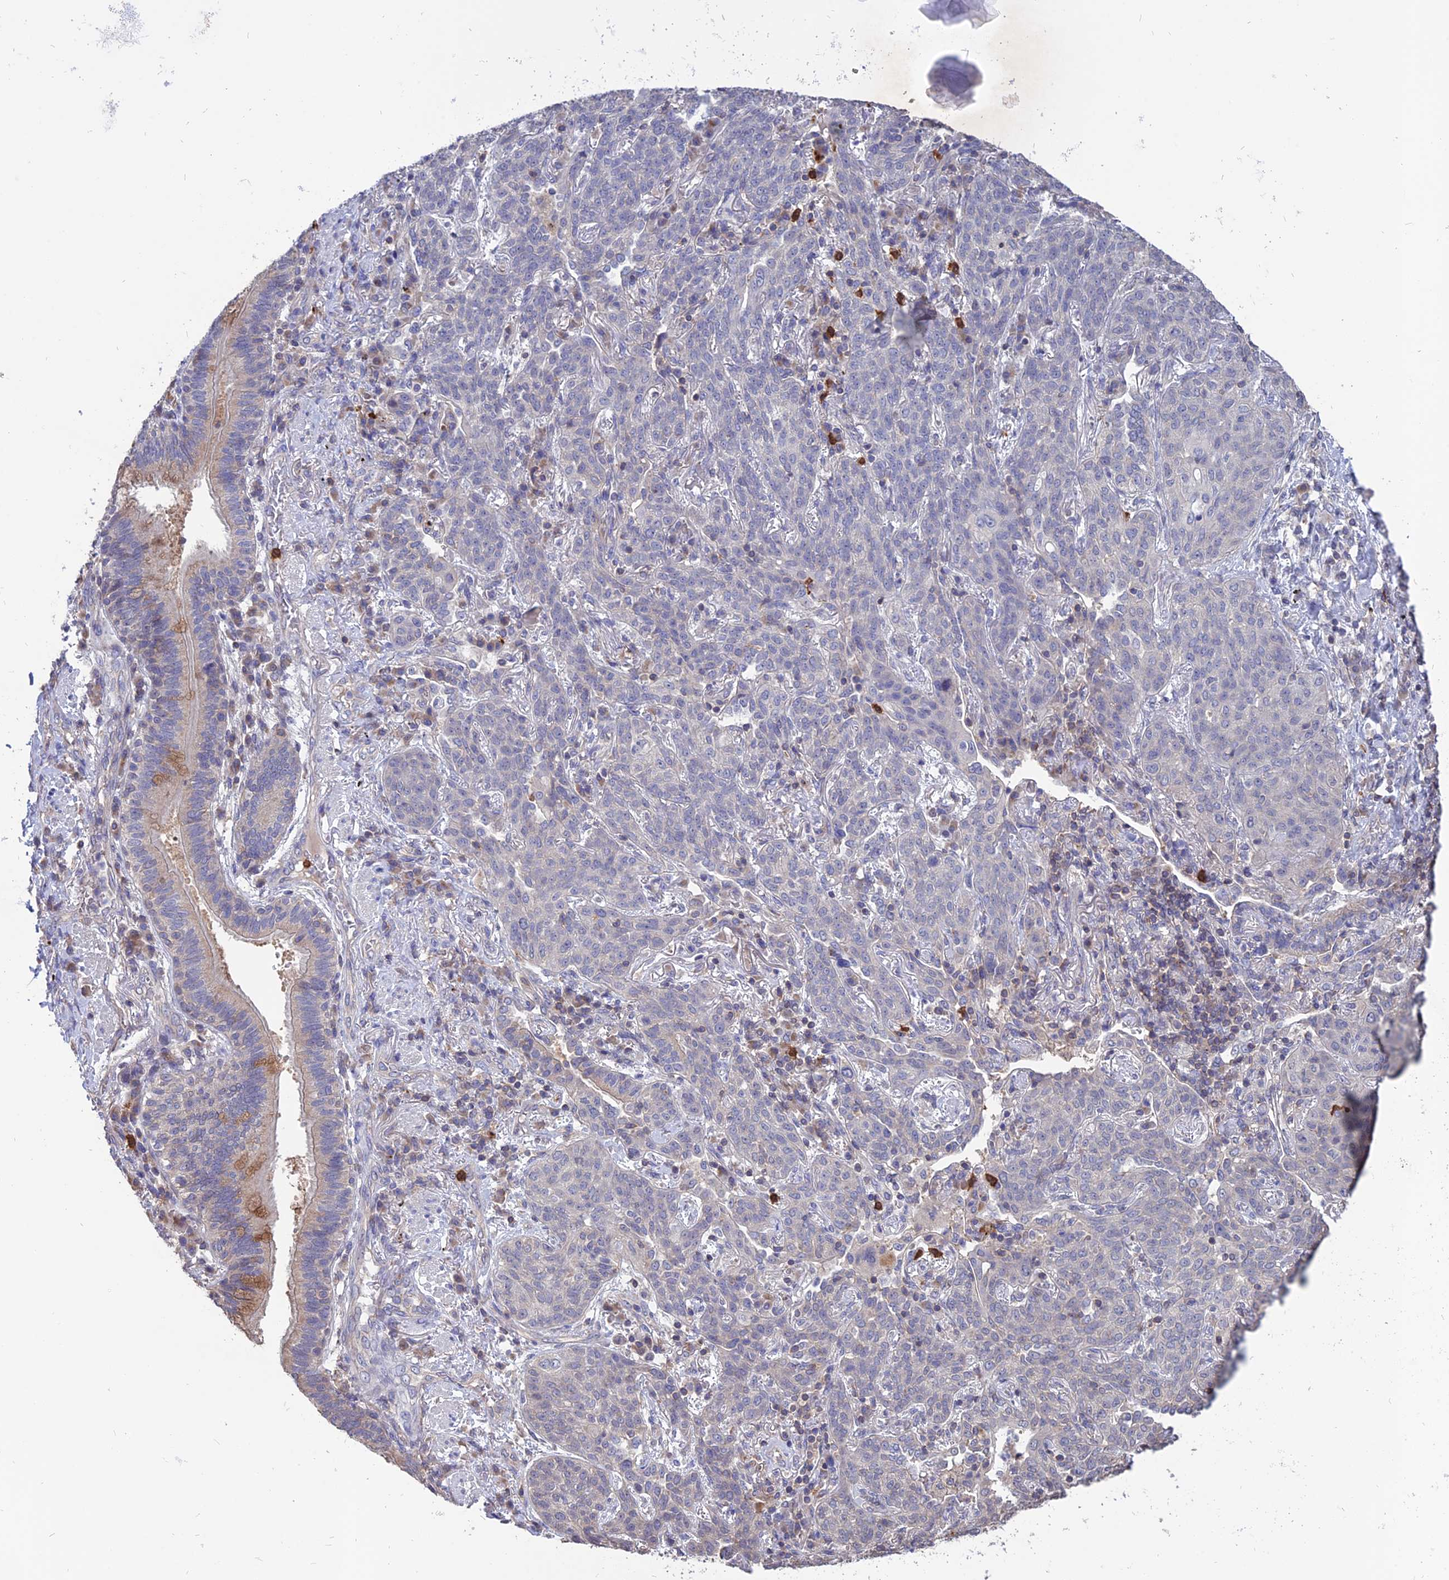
{"staining": {"intensity": "negative", "quantity": "none", "location": "none"}, "tissue": "lung cancer", "cell_type": "Tumor cells", "image_type": "cancer", "snomed": [{"axis": "morphology", "description": "Squamous cell carcinoma, NOS"}, {"axis": "topography", "description": "Lung"}], "caption": "IHC micrograph of neoplastic tissue: human squamous cell carcinoma (lung) stained with DAB (3,3'-diaminobenzidine) exhibits no significant protein positivity in tumor cells.", "gene": "CARMIL2", "patient": {"sex": "female", "age": 70}}